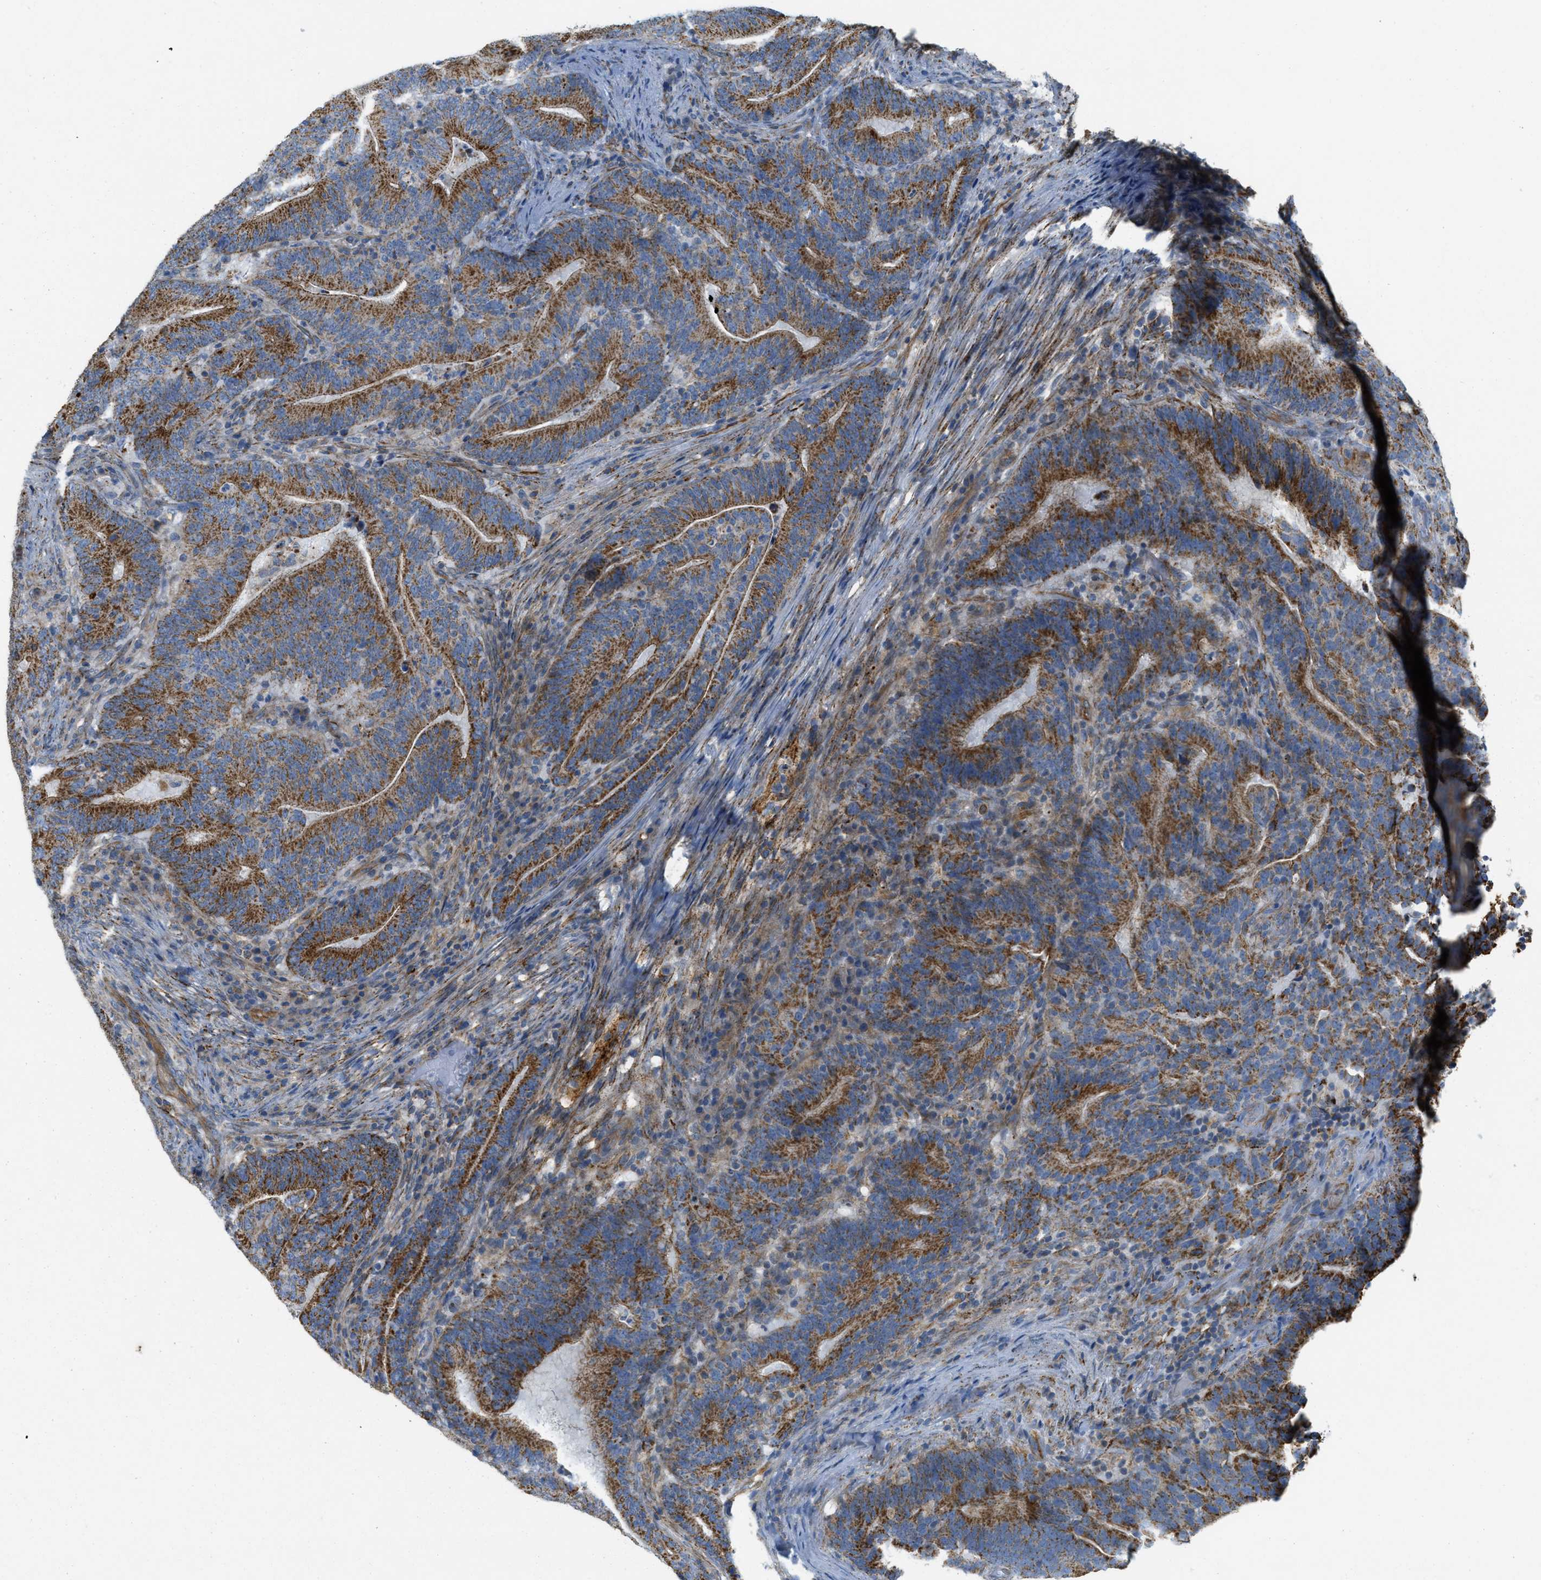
{"staining": {"intensity": "strong", "quantity": ">75%", "location": "cytoplasmic/membranous"}, "tissue": "colorectal cancer", "cell_type": "Tumor cells", "image_type": "cancer", "snomed": [{"axis": "morphology", "description": "Adenocarcinoma, NOS"}, {"axis": "topography", "description": "Colon"}], "caption": "Colorectal cancer tissue shows strong cytoplasmic/membranous staining in about >75% of tumor cells, visualized by immunohistochemistry. (DAB IHC, brown staining for protein, blue staining for nuclei).", "gene": "BTN3A1", "patient": {"sex": "female", "age": 66}}